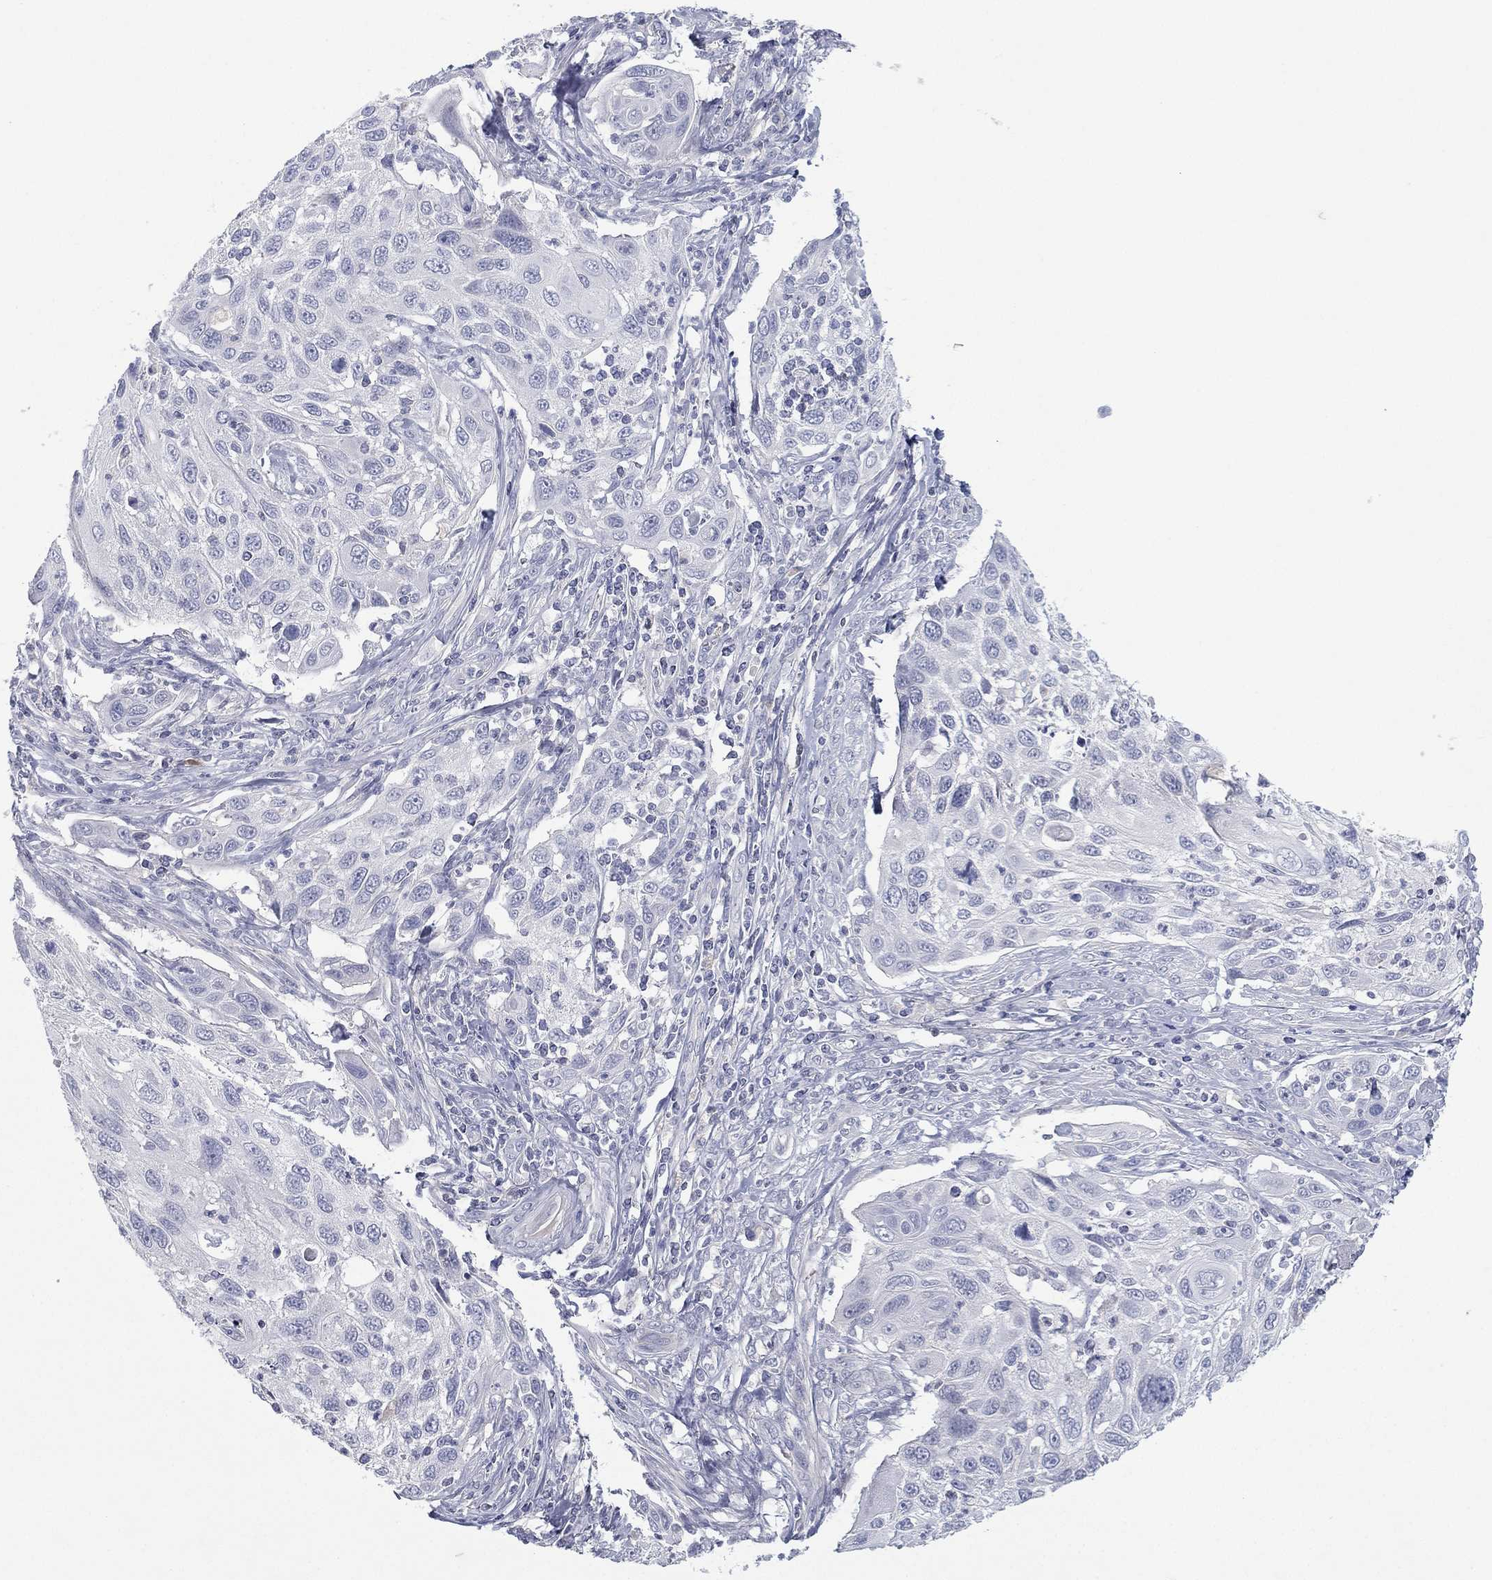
{"staining": {"intensity": "negative", "quantity": "none", "location": "none"}, "tissue": "cervical cancer", "cell_type": "Tumor cells", "image_type": "cancer", "snomed": [{"axis": "morphology", "description": "Squamous cell carcinoma, NOS"}, {"axis": "topography", "description": "Cervix"}], "caption": "Cervical cancer (squamous cell carcinoma) stained for a protein using IHC exhibits no staining tumor cells.", "gene": "CPT1B", "patient": {"sex": "female", "age": 70}}